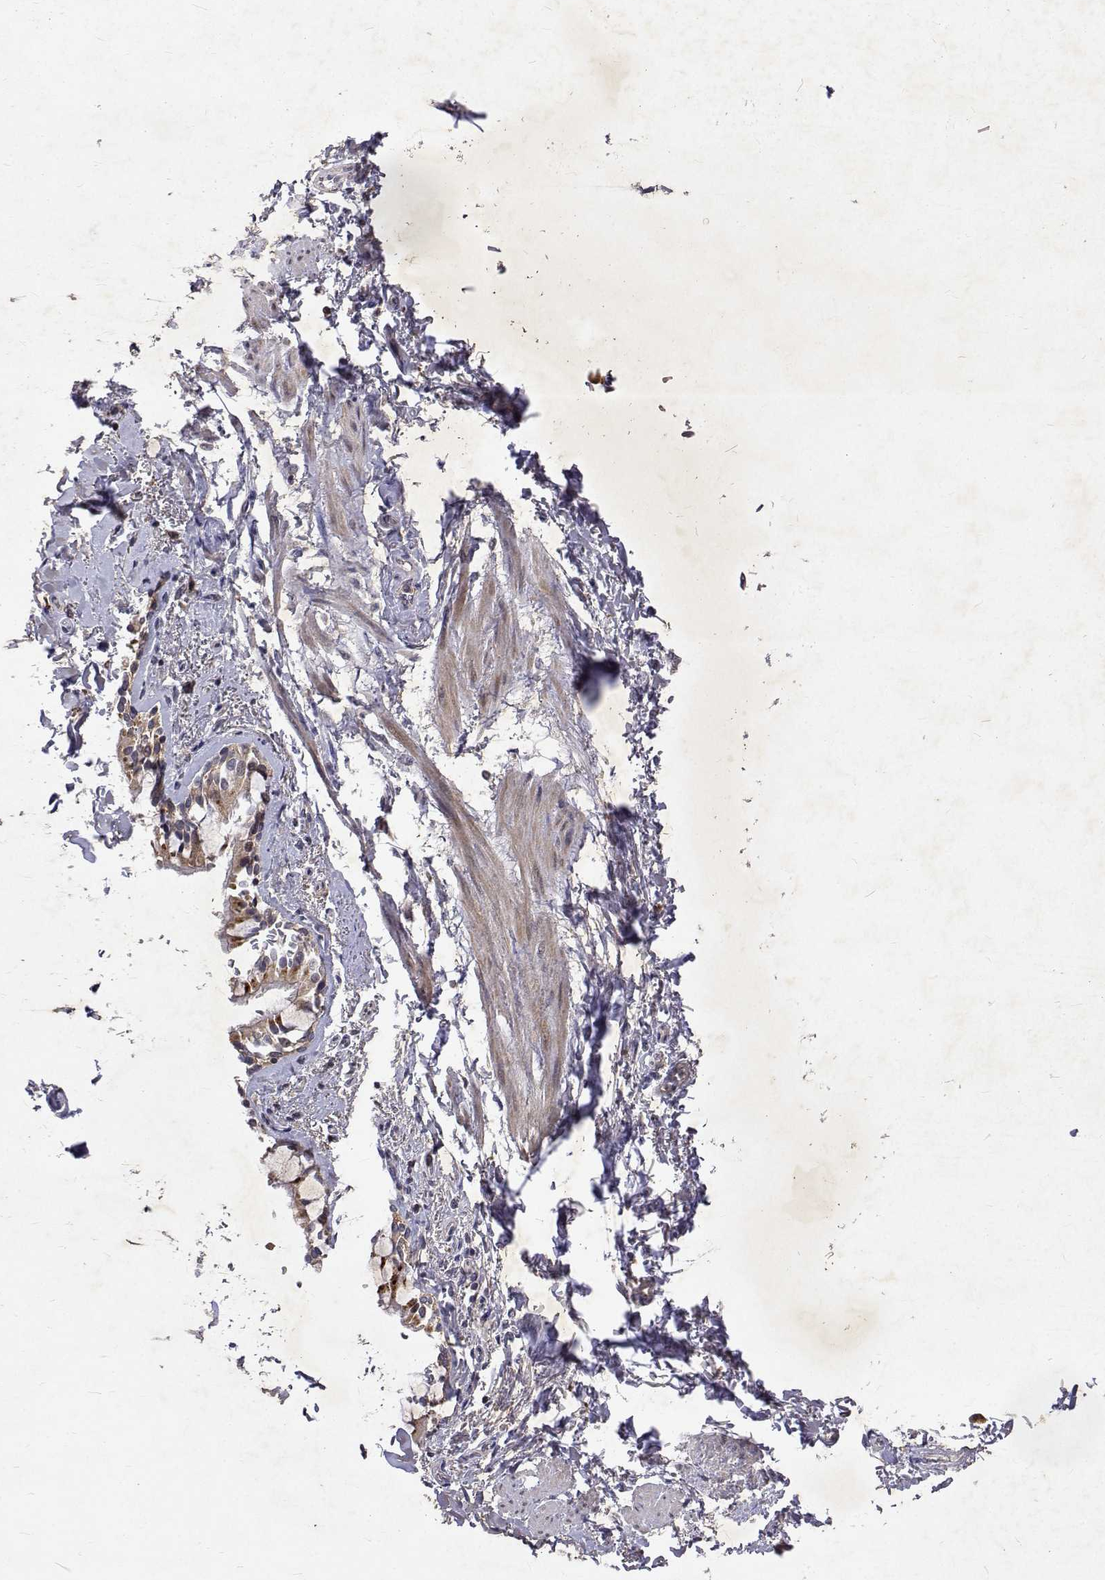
{"staining": {"intensity": "moderate", "quantity": "25%-75%", "location": "cytoplasmic/membranous"}, "tissue": "adipose tissue", "cell_type": "Adipocytes", "image_type": "normal", "snomed": [{"axis": "morphology", "description": "Normal tissue, NOS"}, {"axis": "topography", "description": "Cartilage tissue"}, {"axis": "topography", "description": "Bronchus"}, {"axis": "topography", "description": "Peripheral nerve tissue"}], "caption": "Immunohistochemistry (DAB (3,3'-diaminobenzidine)) staining of unremarkable adipose tissue exhibits moderate cytoplasmic/membranous protein staining in approximately 25%-75% of adipocytes.", "gene": "ALKBH8", "patient": {"sex": "male", "age": 67}}